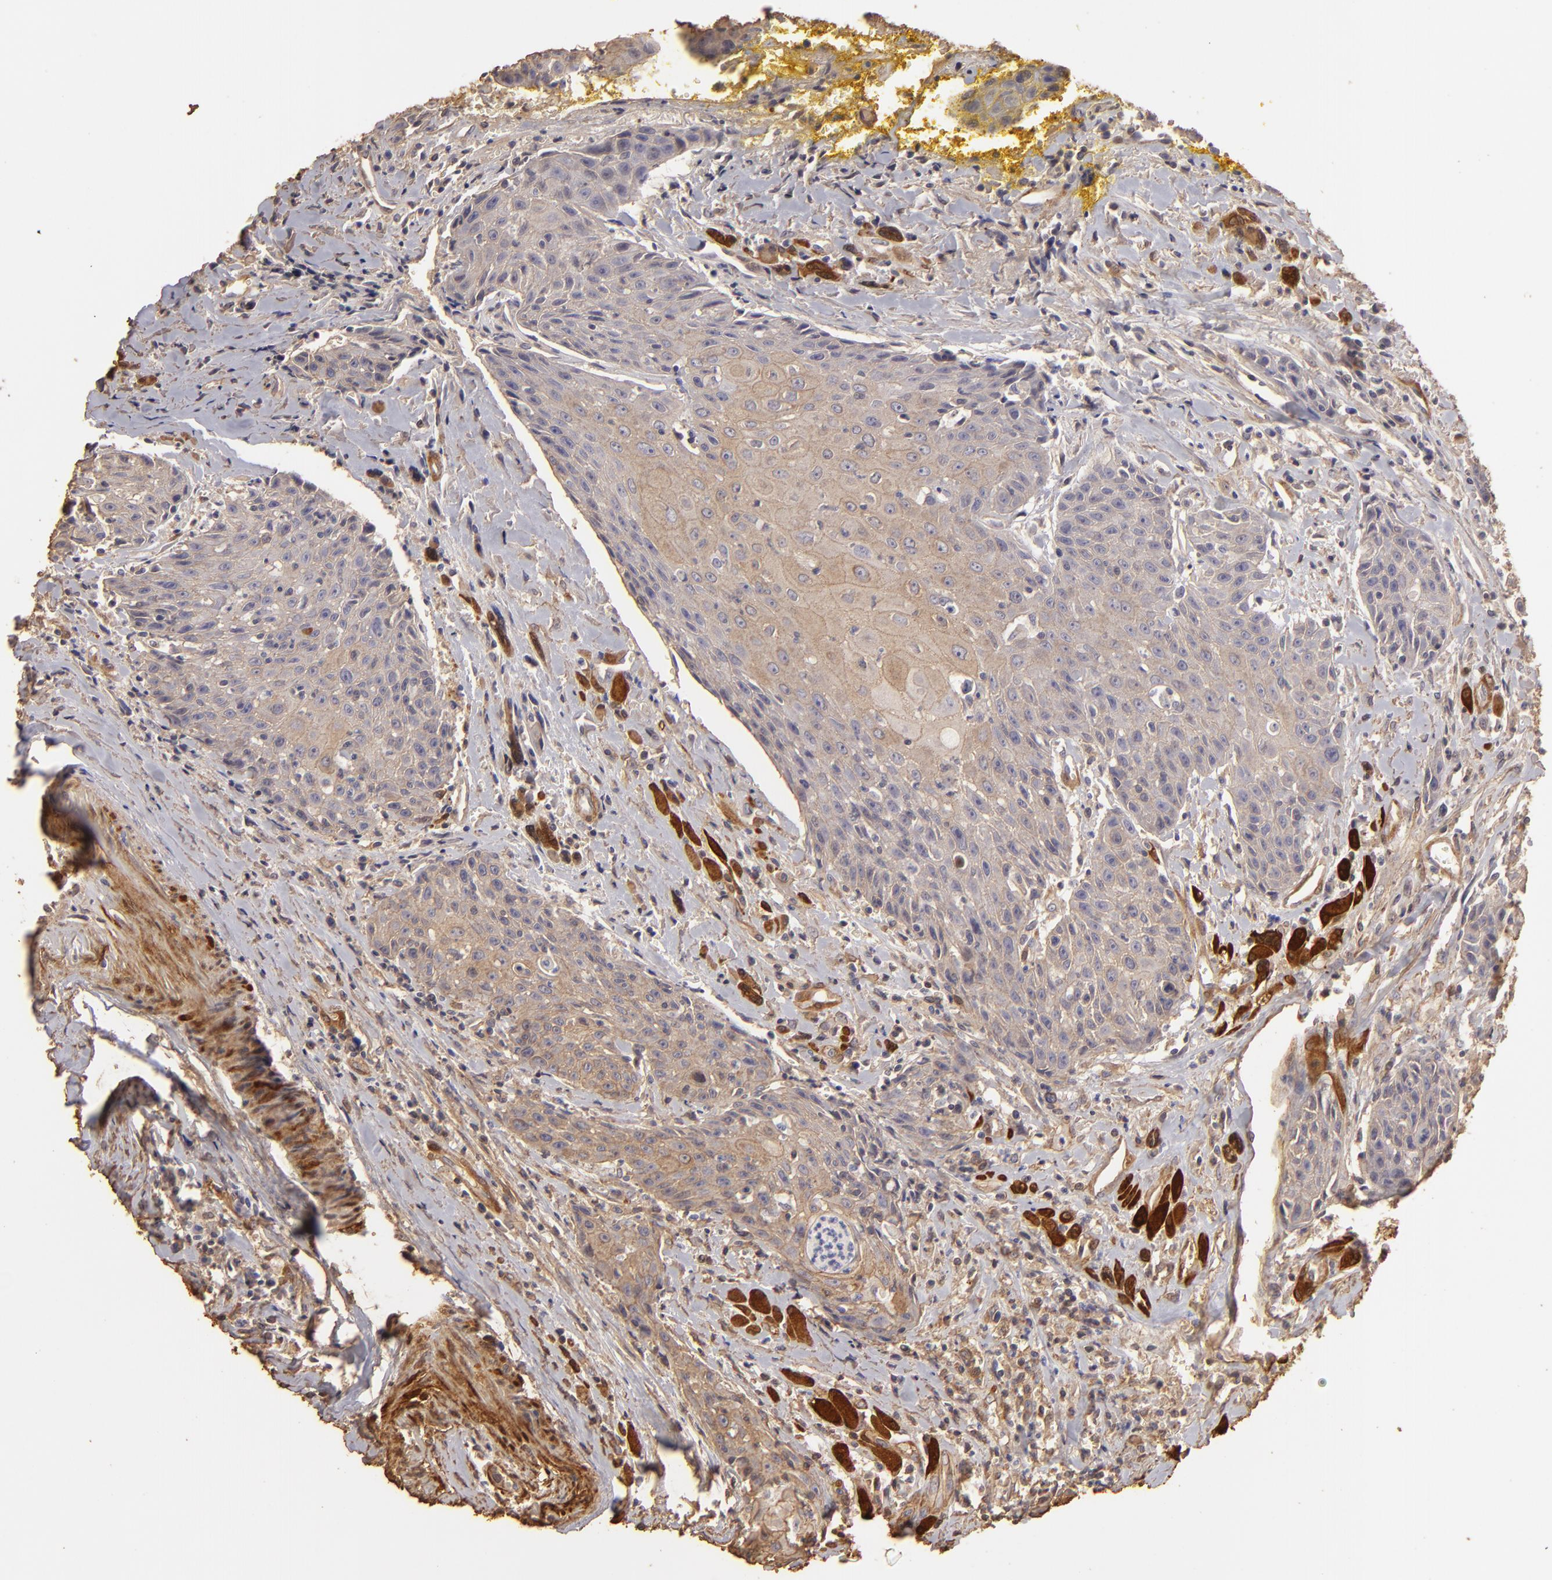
{"staining": {"intensity": "weak", "quantity": ">75%", "location": "cytoplasmic/membranous"}, "tissue": "head and neck cancer", "cell_type": "Tumor cells", "image_type": "cancer", "snomed": [{"axis": "morphology", "description": "Squamous cell carcinoma, NOS"}, {"axis": "topography", "description": "Oral tissue"}, {"axis": "topography", "description": "Head-Neck"}], "caption": "Weak cytoplasmic/membranous staining is present in about >75% of tumor cells in squamous cell carcinoma (head and neck). Nuclei are stained in blue.", "gene": "HSPB6", "patient": {"sex": "female", "age": 82}}